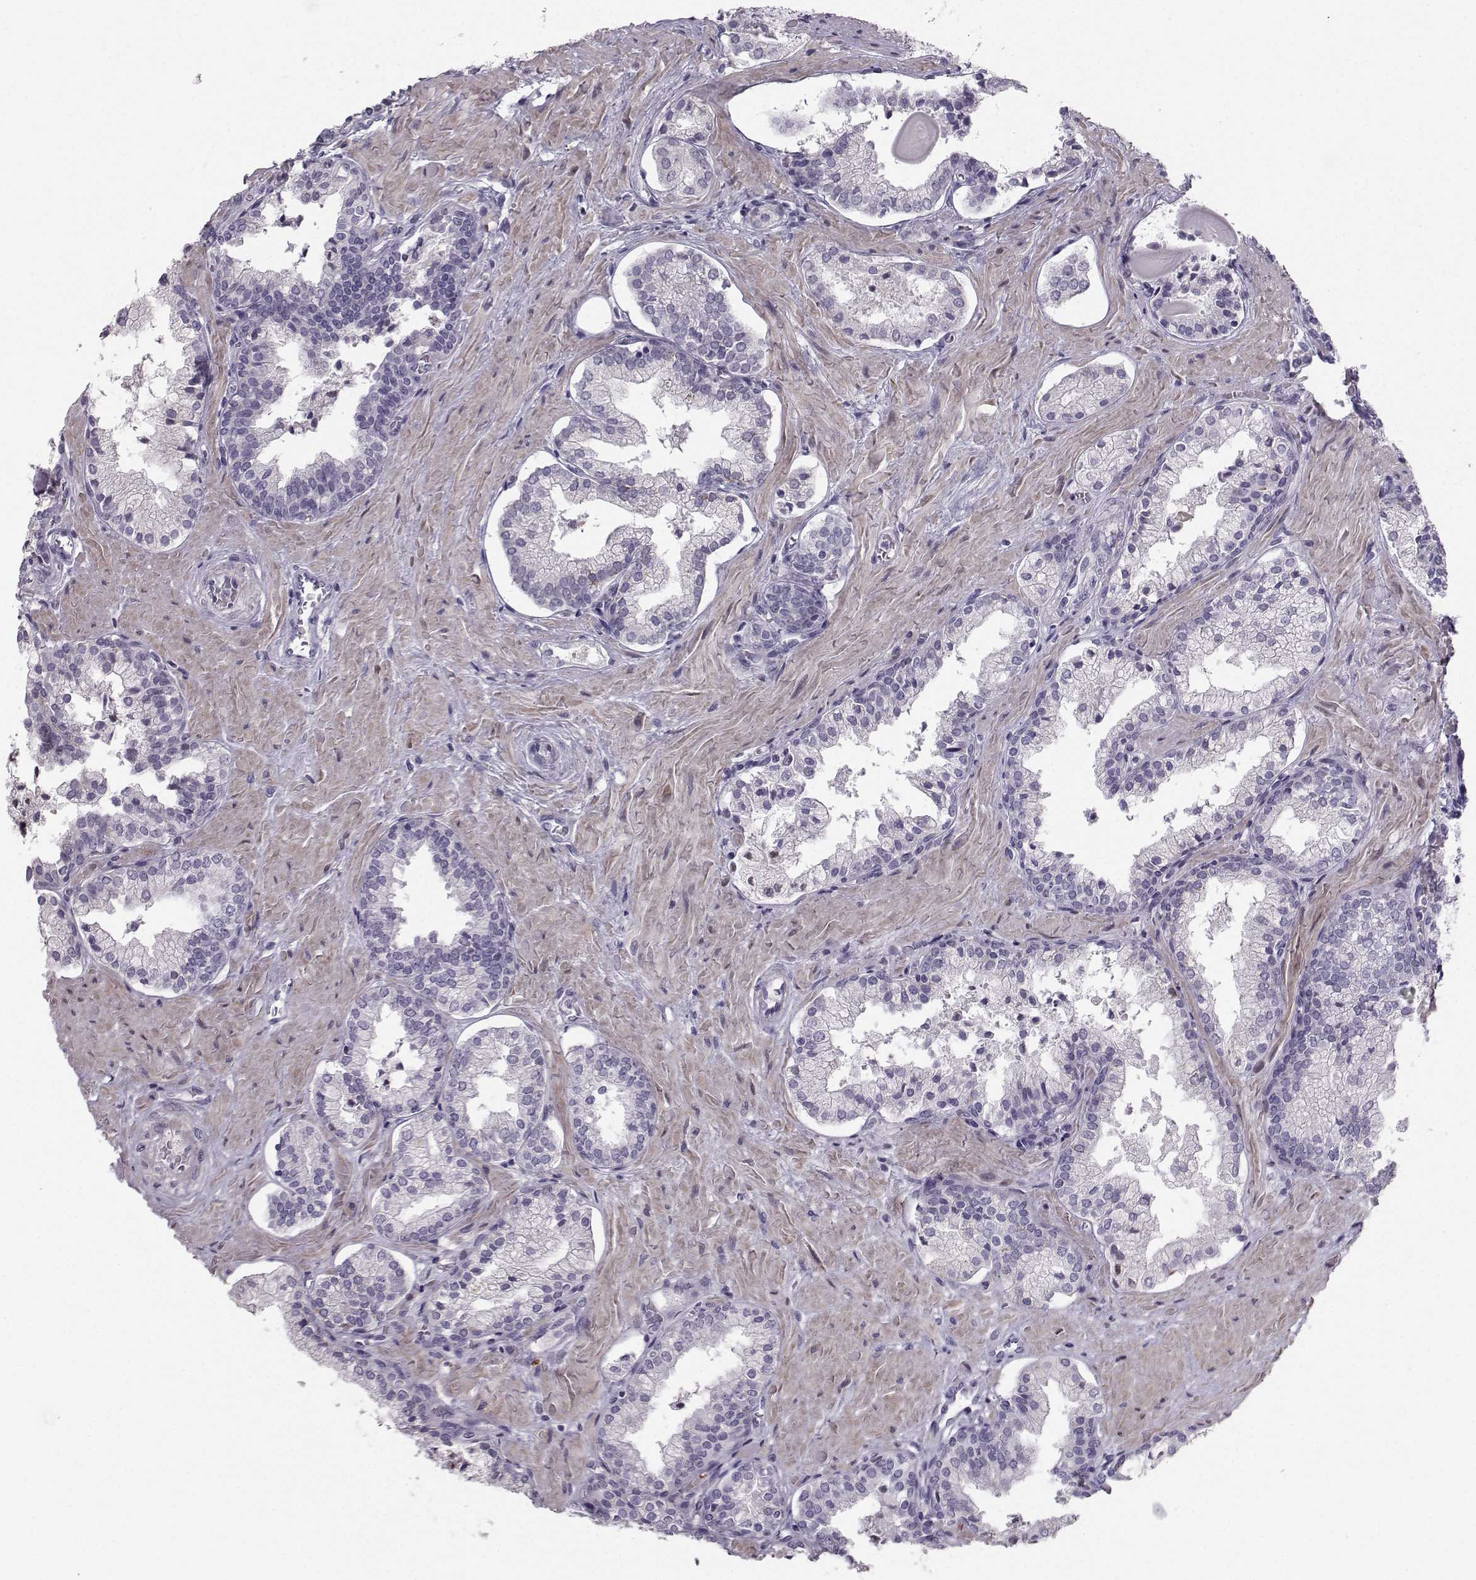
{"staining": {"intensity": "negative", "quantity": "none", "location": "none"}, "tissue": "prostate cancer", "cell_type": "Tumor cells", "image_type": "cancer", "snomed": [{"axis": "morphology", "description": "Adenocarcinoma, NOS"}, {"axis": "topography", "description": "Prostate and seminal vesicle, NOS"}, {"axis": "topography", "description": "Prostate"}], "caption": "Protein analysis of prostate cancer (adenocarcinoma) displays no significant staining in tumor cells. (DAB immunohistochemistry (IHC), high magnification).", "gene": "CASR", "patient": {"sex": "male", "age": 44}}